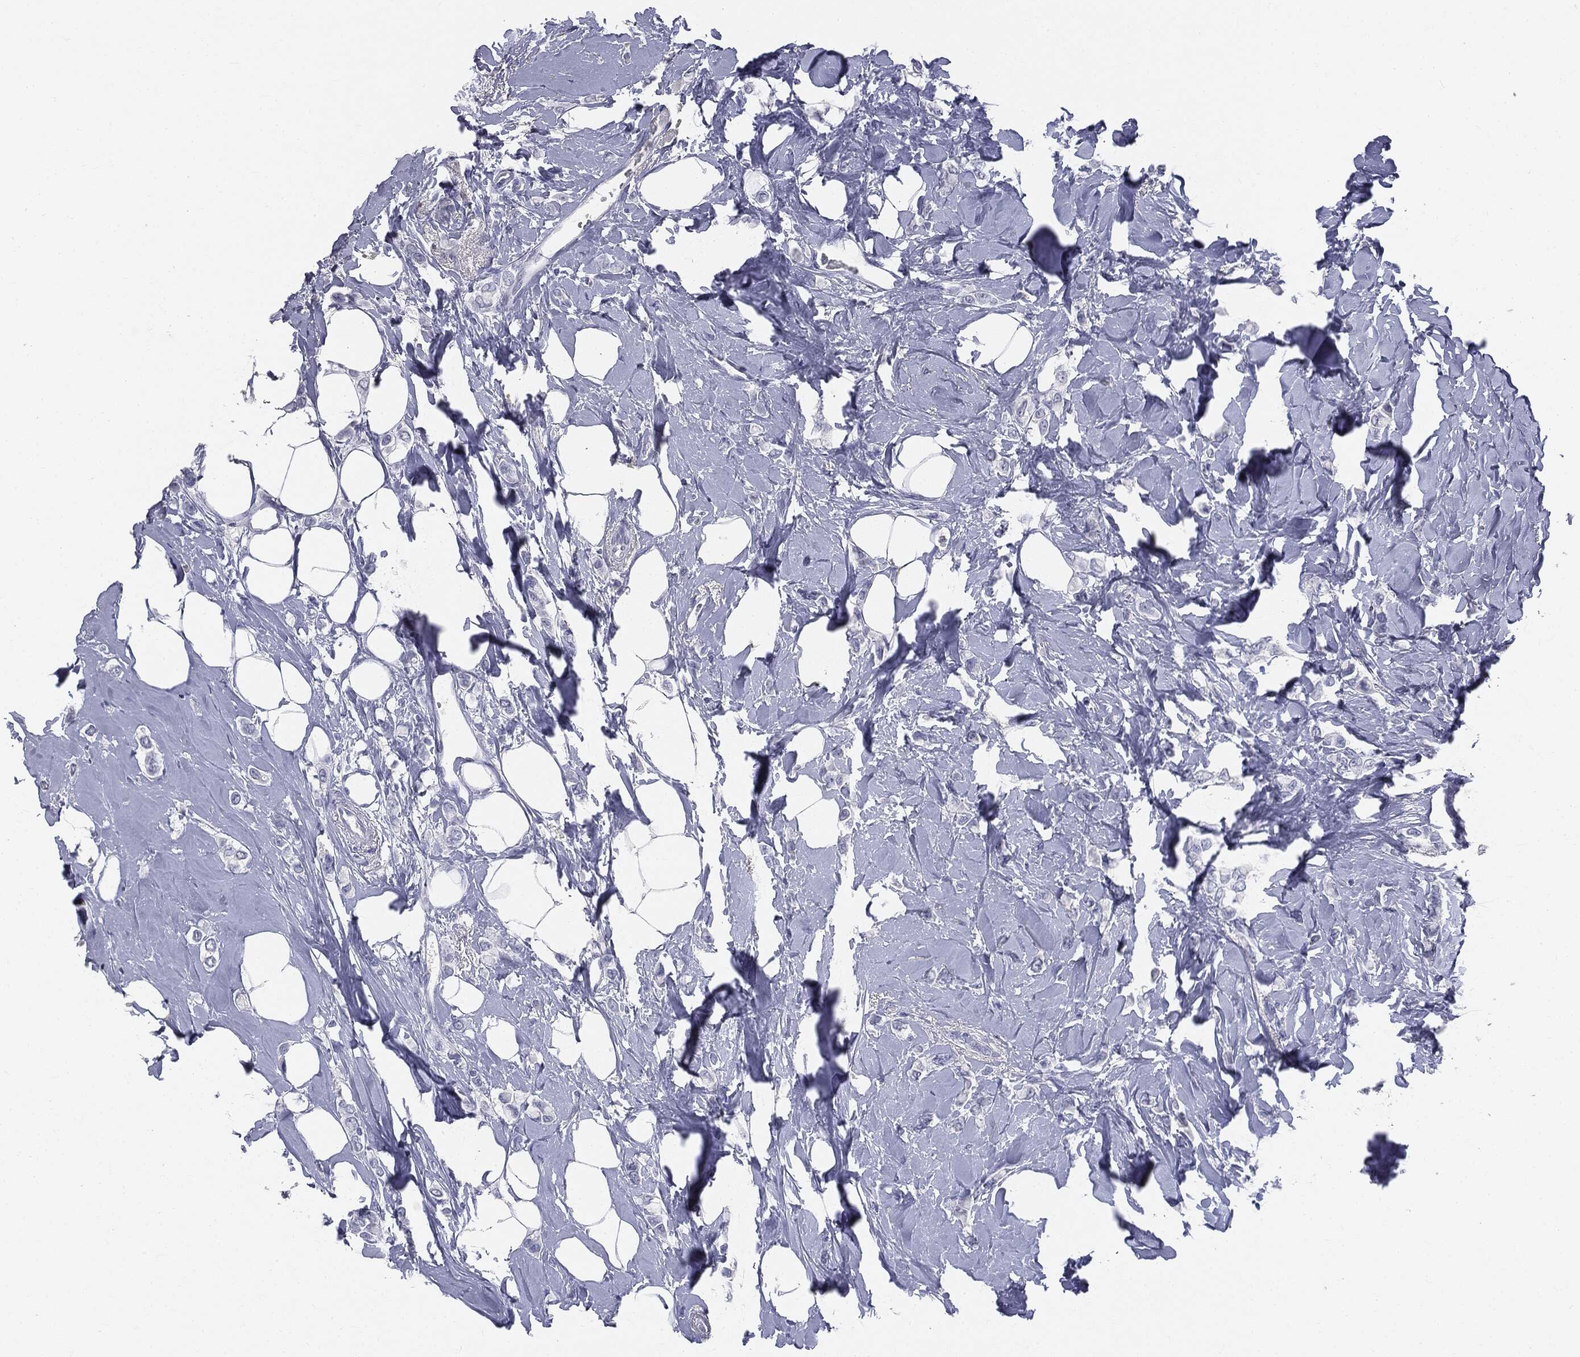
{"staining": {"intensity": "negative", "quantity": "none", "location": "none"}, "tissue": "breast cancer", "cell_type": "Tumor cells", "image_type": "cancer", "snomed": [{"axis": "morphology", "description": "Lobular carcinoma"}, {"axis": "topography", "description": "Breast"}], "caption": "Immunohistochemical staining of breast cancer (lobular carcinoma) exhibits no significant positivity in tumor cells.", "gene": "AFP", "patient": {"sex": "female", "age": 66}}